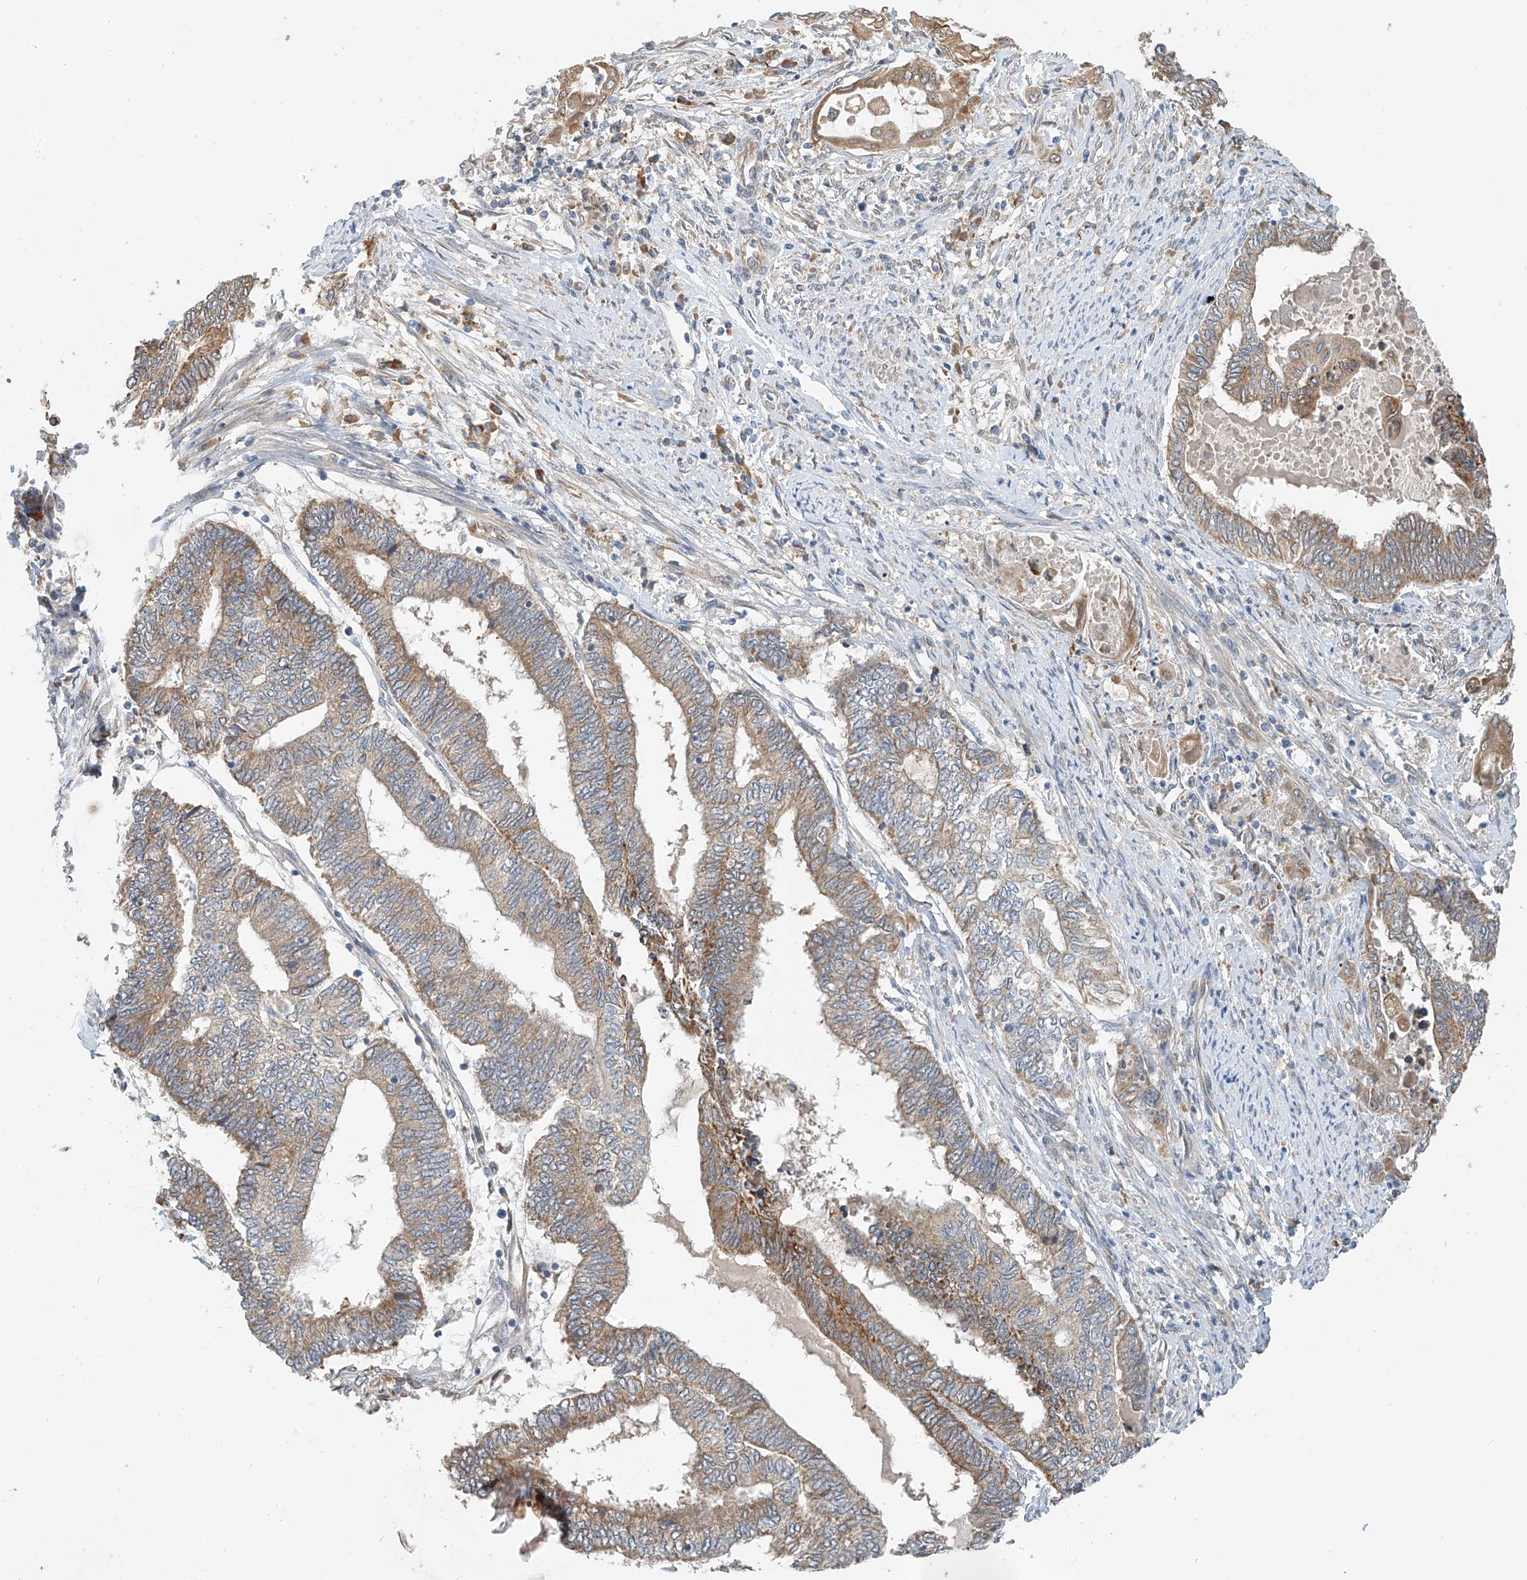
{"staining": {"intensity": "moderate", "quantity": ">75%", "location": "cytoplasmic/membranous"}, "tissue": "endometrial cancer", "cell_type": "Tumor cells", "image_type": "cancer", "snomed": [{"axis": "morphology", "description": "Adenocarcinoma, NOS"}, {"axis": "topography", "description": "Uterus"}, {"axis": "topography", "description": "Endometrium"}], "caption": "Immunohistochemical staining of adenocarcinoma (endometrial) demonstrates medium levels of moderate cytoplasmic/membranous protein expression in about >75% of tumor cells. Nuclei are stained in blue.", "gene": "PPA2", "patient": {"sex": "female", "age": 70}}